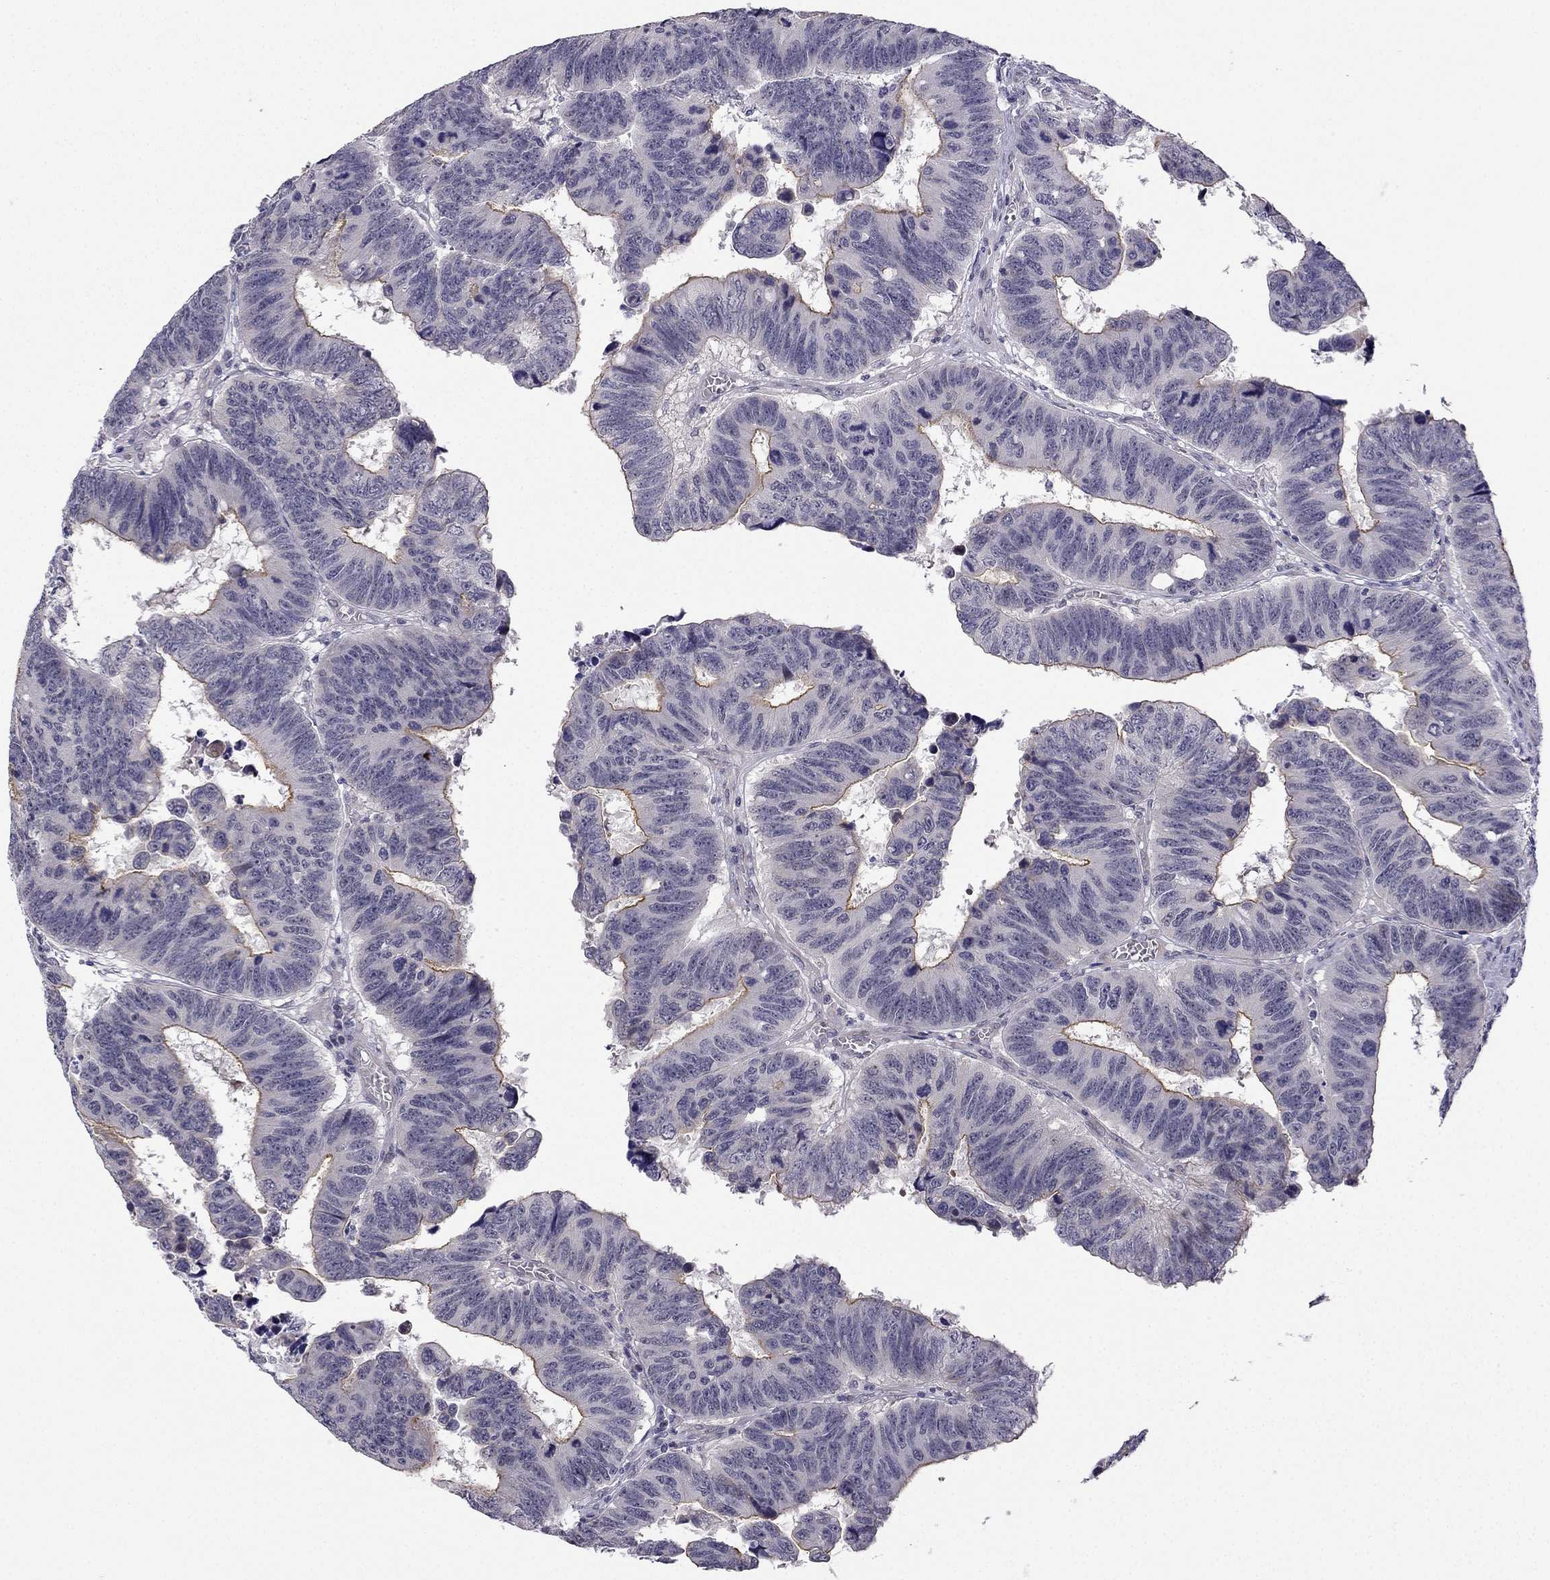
{"staining": {"intensity": "moderate", "quantity": "<25%", "location": "cytoplasmic/membranous"}, "tissue": "colorectal cancer", "cell_type": "Tumor cells", "image_type": "cancer", "snomed": [{"axis": "morphology", "description": "Adenocarcinoma, NOS"}, {"axis": "topography", "description": "Appendix"}, {"axis": "topography", "description": "Colon"}, {"axis": "topography", "description": "Cecum"}, {"axis": "topography", "description": "Colon asc"}], "caption": "The photomicrograph shows immunohistochemical staining of adenocarcinoma (colorectal). There is moderate cytoplasmic/membranous positivity is seen in about <25% of tumor cells.", "gene": "CHST8", "patient": {"sex": "female", "age": 85}}